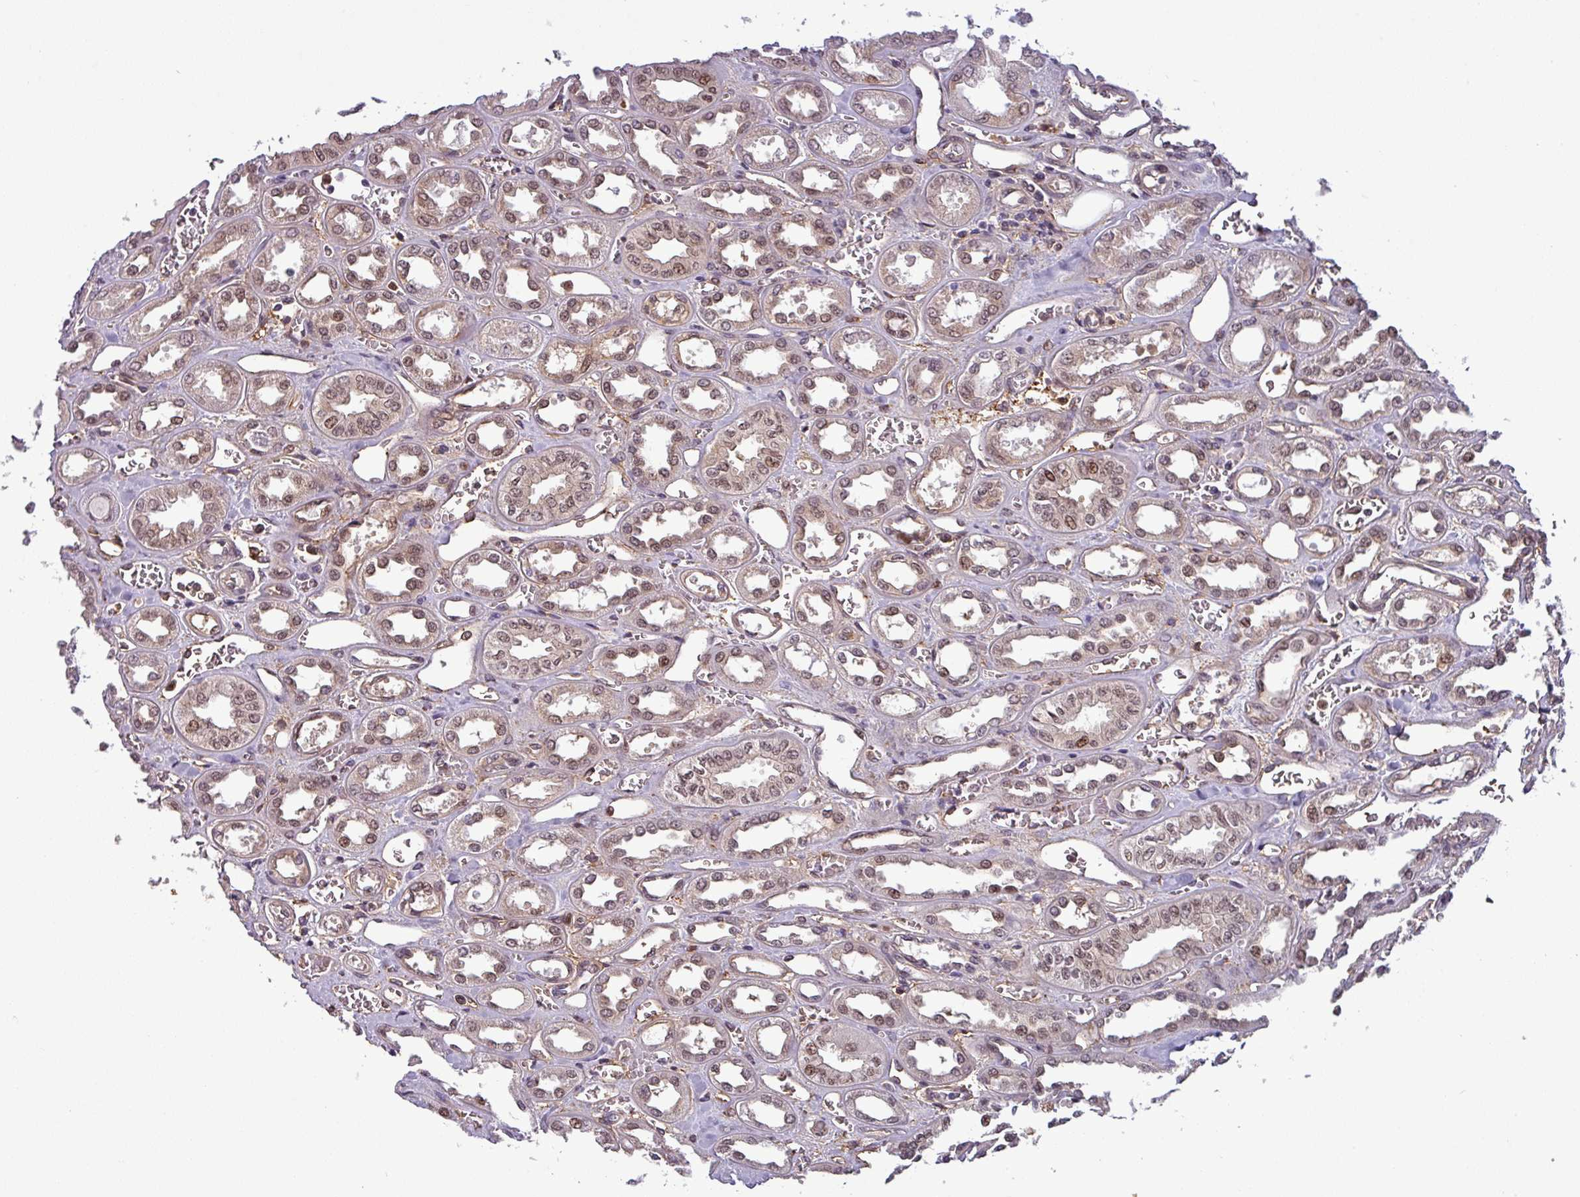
{"staining": {"intensity": "weak", "quantity": "25%-75%", "location": "cytoplasmic/membranous,nuclear"}, "tissue": "kidney", "cell_type": "Cells in glomeruli", "image_type": "normal", "snomed": [{"axis": "morphology", "description": "Normal tissue, NOS"}, {"axis": "morphology", "description": "Adenocarcinoma, NOS"}, {"axis": "topography", "description": "Kidney"}], "caption": "Immunohistochemical staining of unremarkable human kidney displays low levels of weak cytoplasmic/membranous,nuclear positivity in about 25%-75% of cells in glomeruli.", "gene": "NPFFR1", "patient": {"sex": "female", "age": 68}}